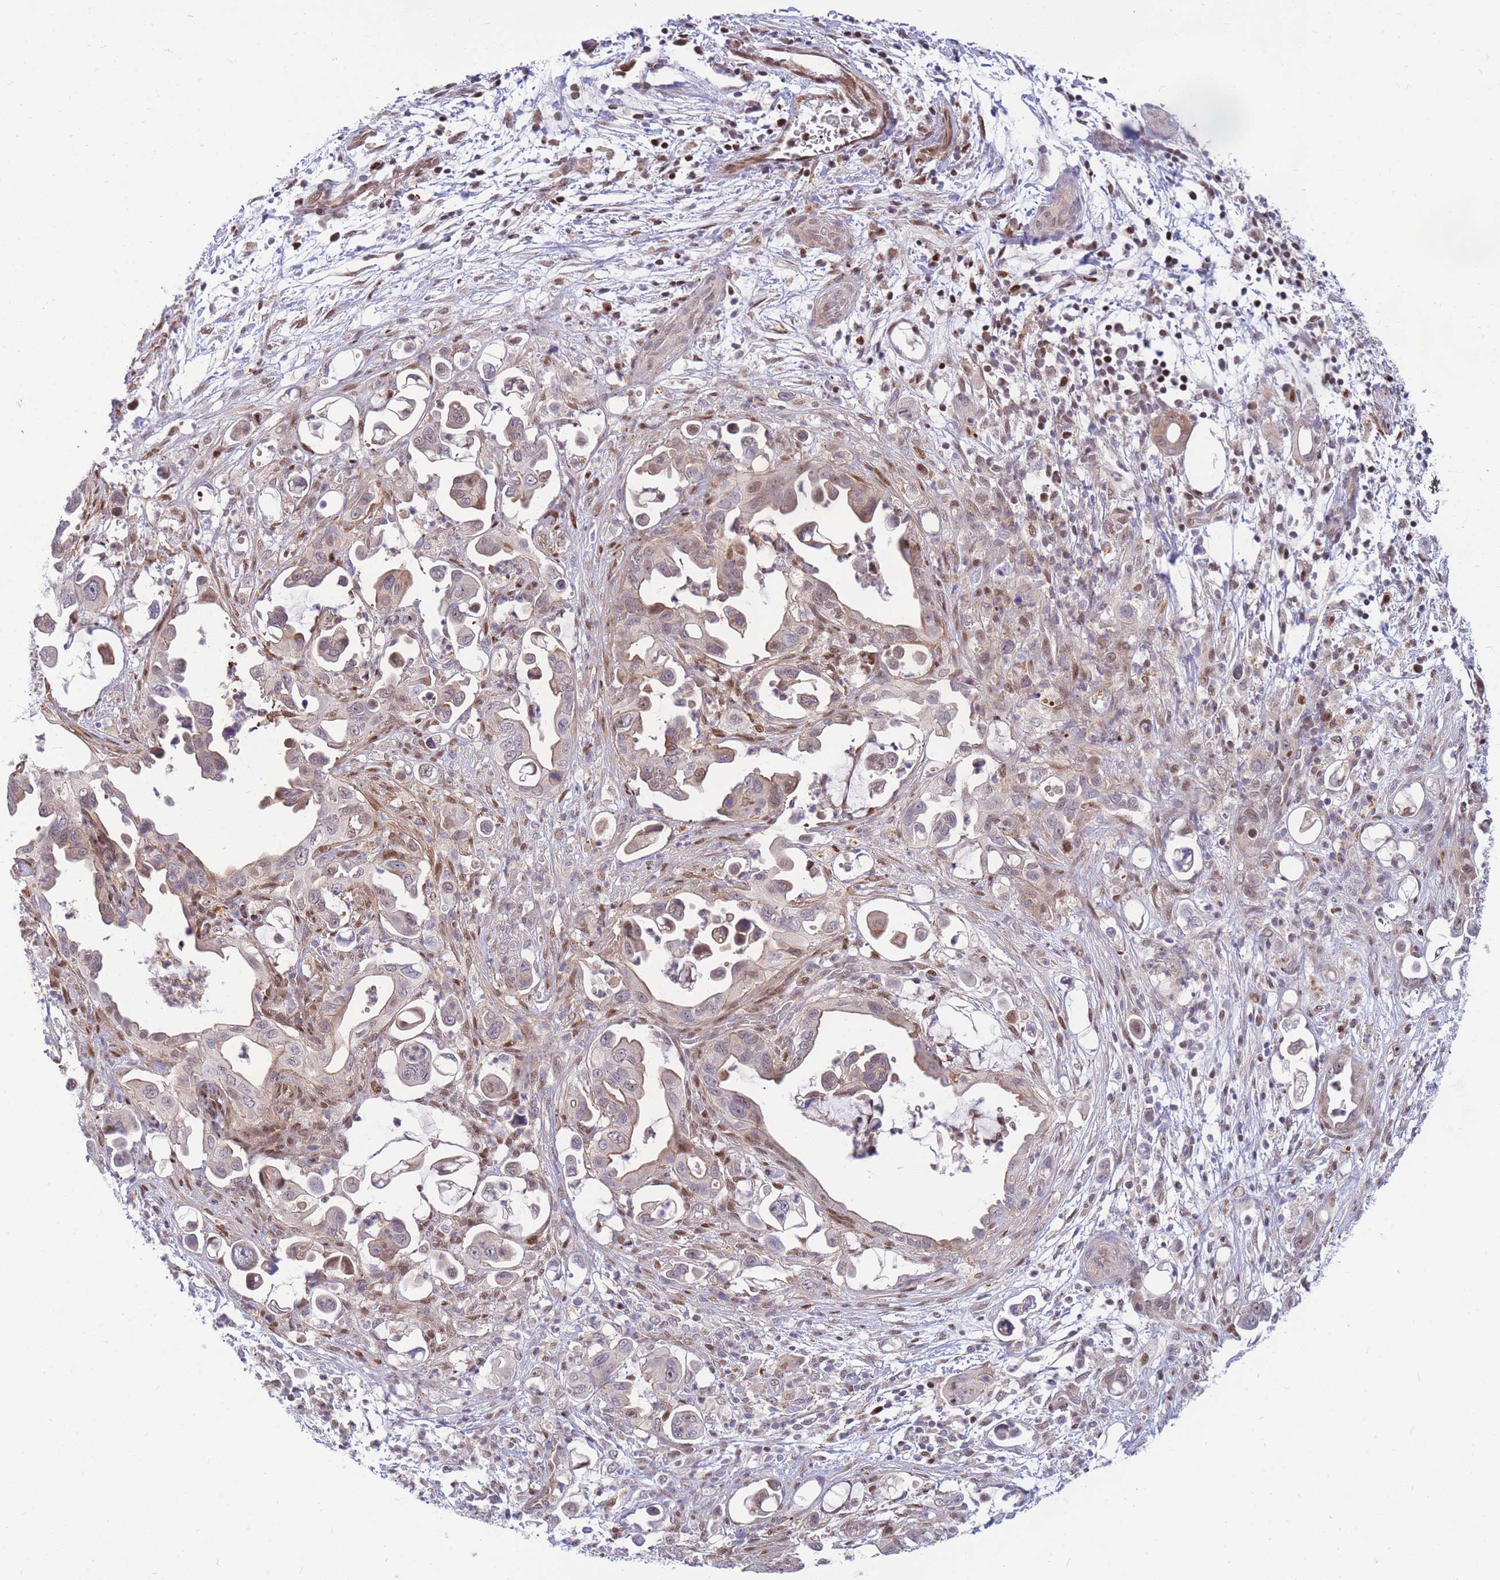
{"staining": {"intensity": "moderate", "quantity": "<25%", "location": "cytoplasmic/membranous,nuclear"}, "tissue": "pancreatic cancer", "cell_type": "Tumor cells", "image_type": "cancer", "snomed": [{"axis": "morphology", "description": "Adenocarcinoma, NOS"}, {"axis": "topography", "description": "Pancreas"}], "caption": "Pancreatic adenocarcinoma was stained to show a protein in brown. There is low levels of moderate cytoplasmic/membranous and nuclear staining in about <25% of tumor cells.", "gene": "CRACD", "patient": {"sex": "male", "age": 61}}